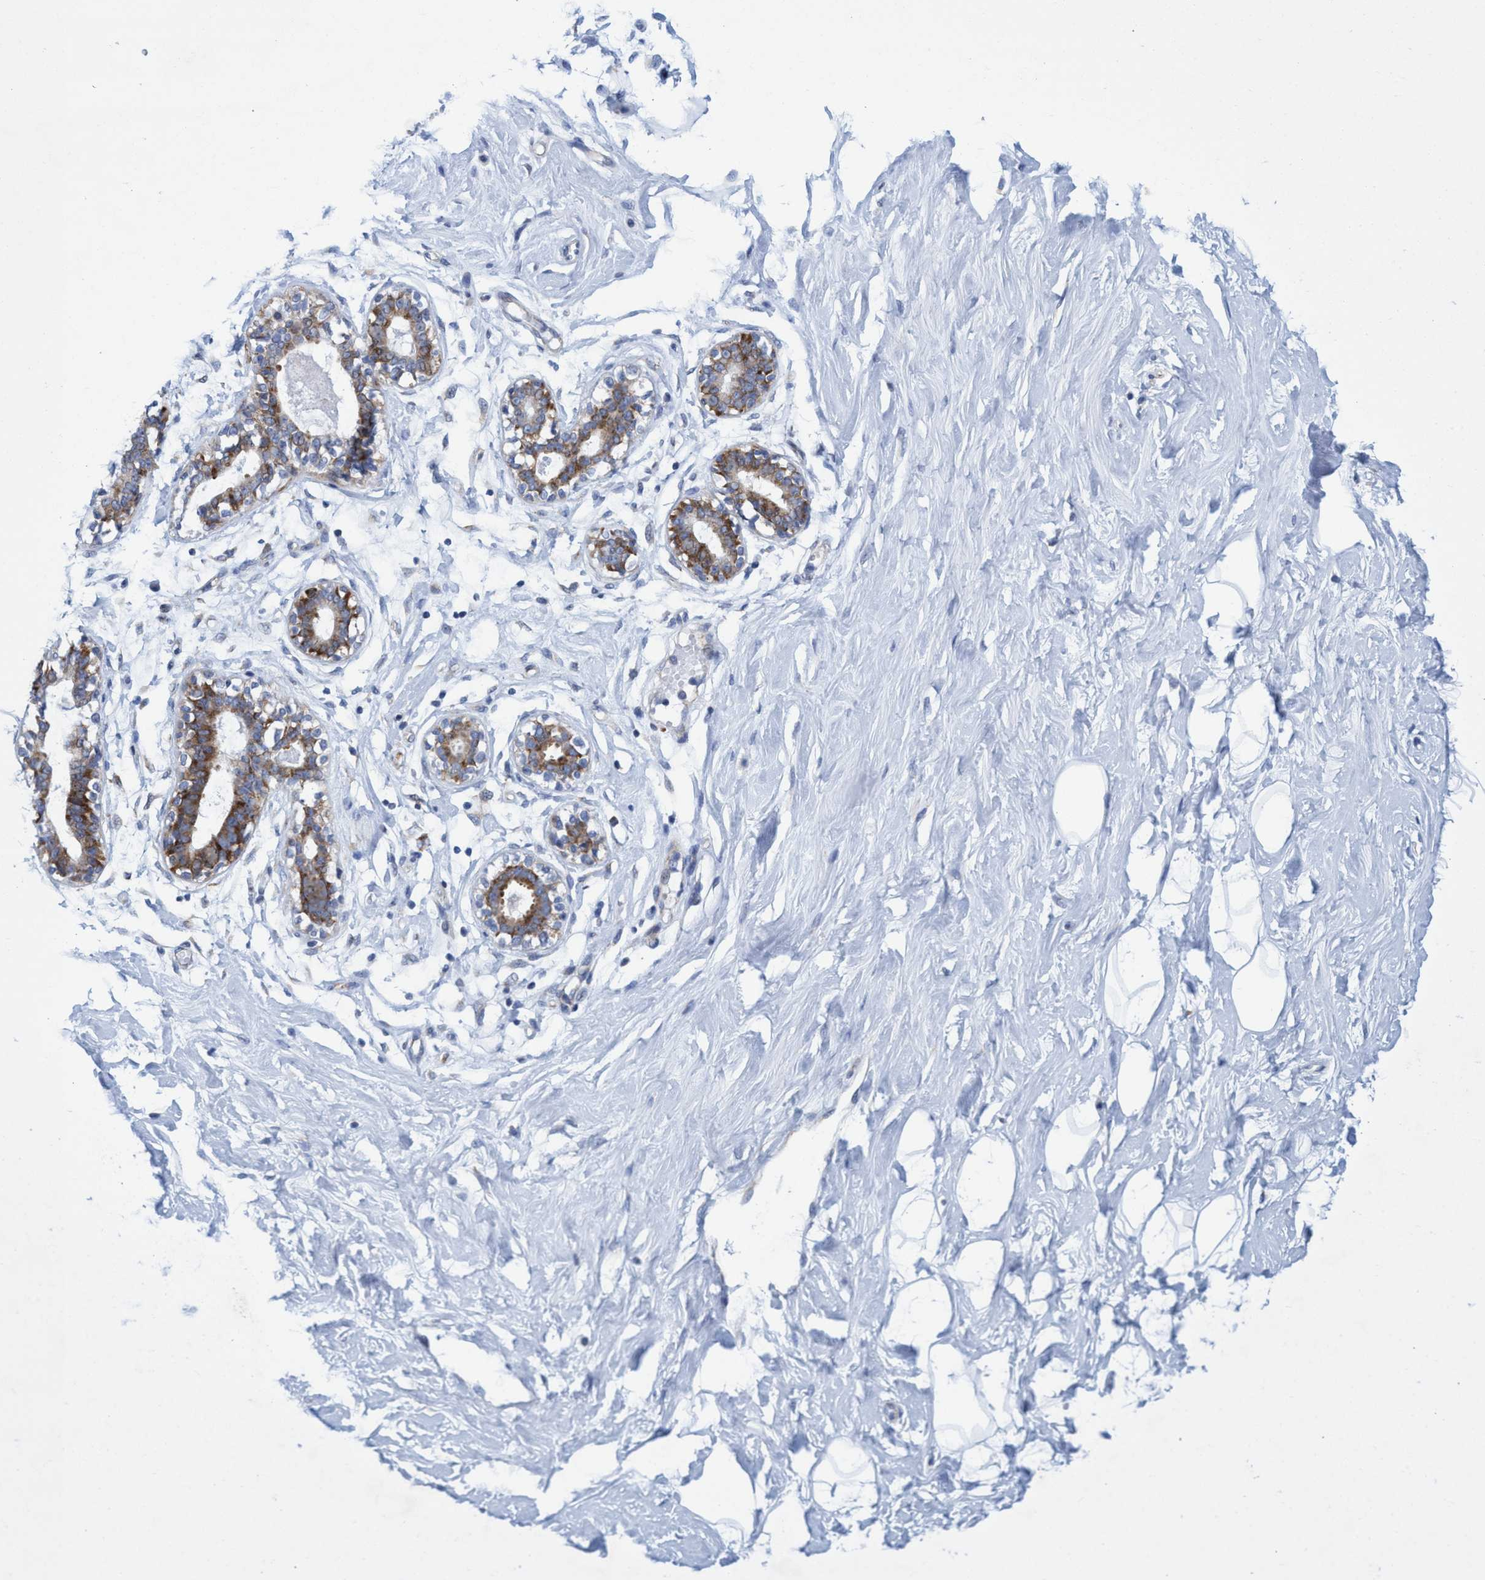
{"staining": {"intensity": "negative", "quantity": "none", "location": "none"}, "tissue": "breast", "cell_type": "Adipocytes", "image_type": "normal", "snomed": [{"axis": "morphology", "description": "Normal tissue, NOS"}, {"axis": "topography", "description": "Breast"}], "caption": "A high-resolution photomicrograph shows immunohistochemistry (IHC) staining of normal breast, which exhibits no significant expression in adipocytes.", "gene": "R3HCC1", "patient": {"sex": "female", "age": 23}}